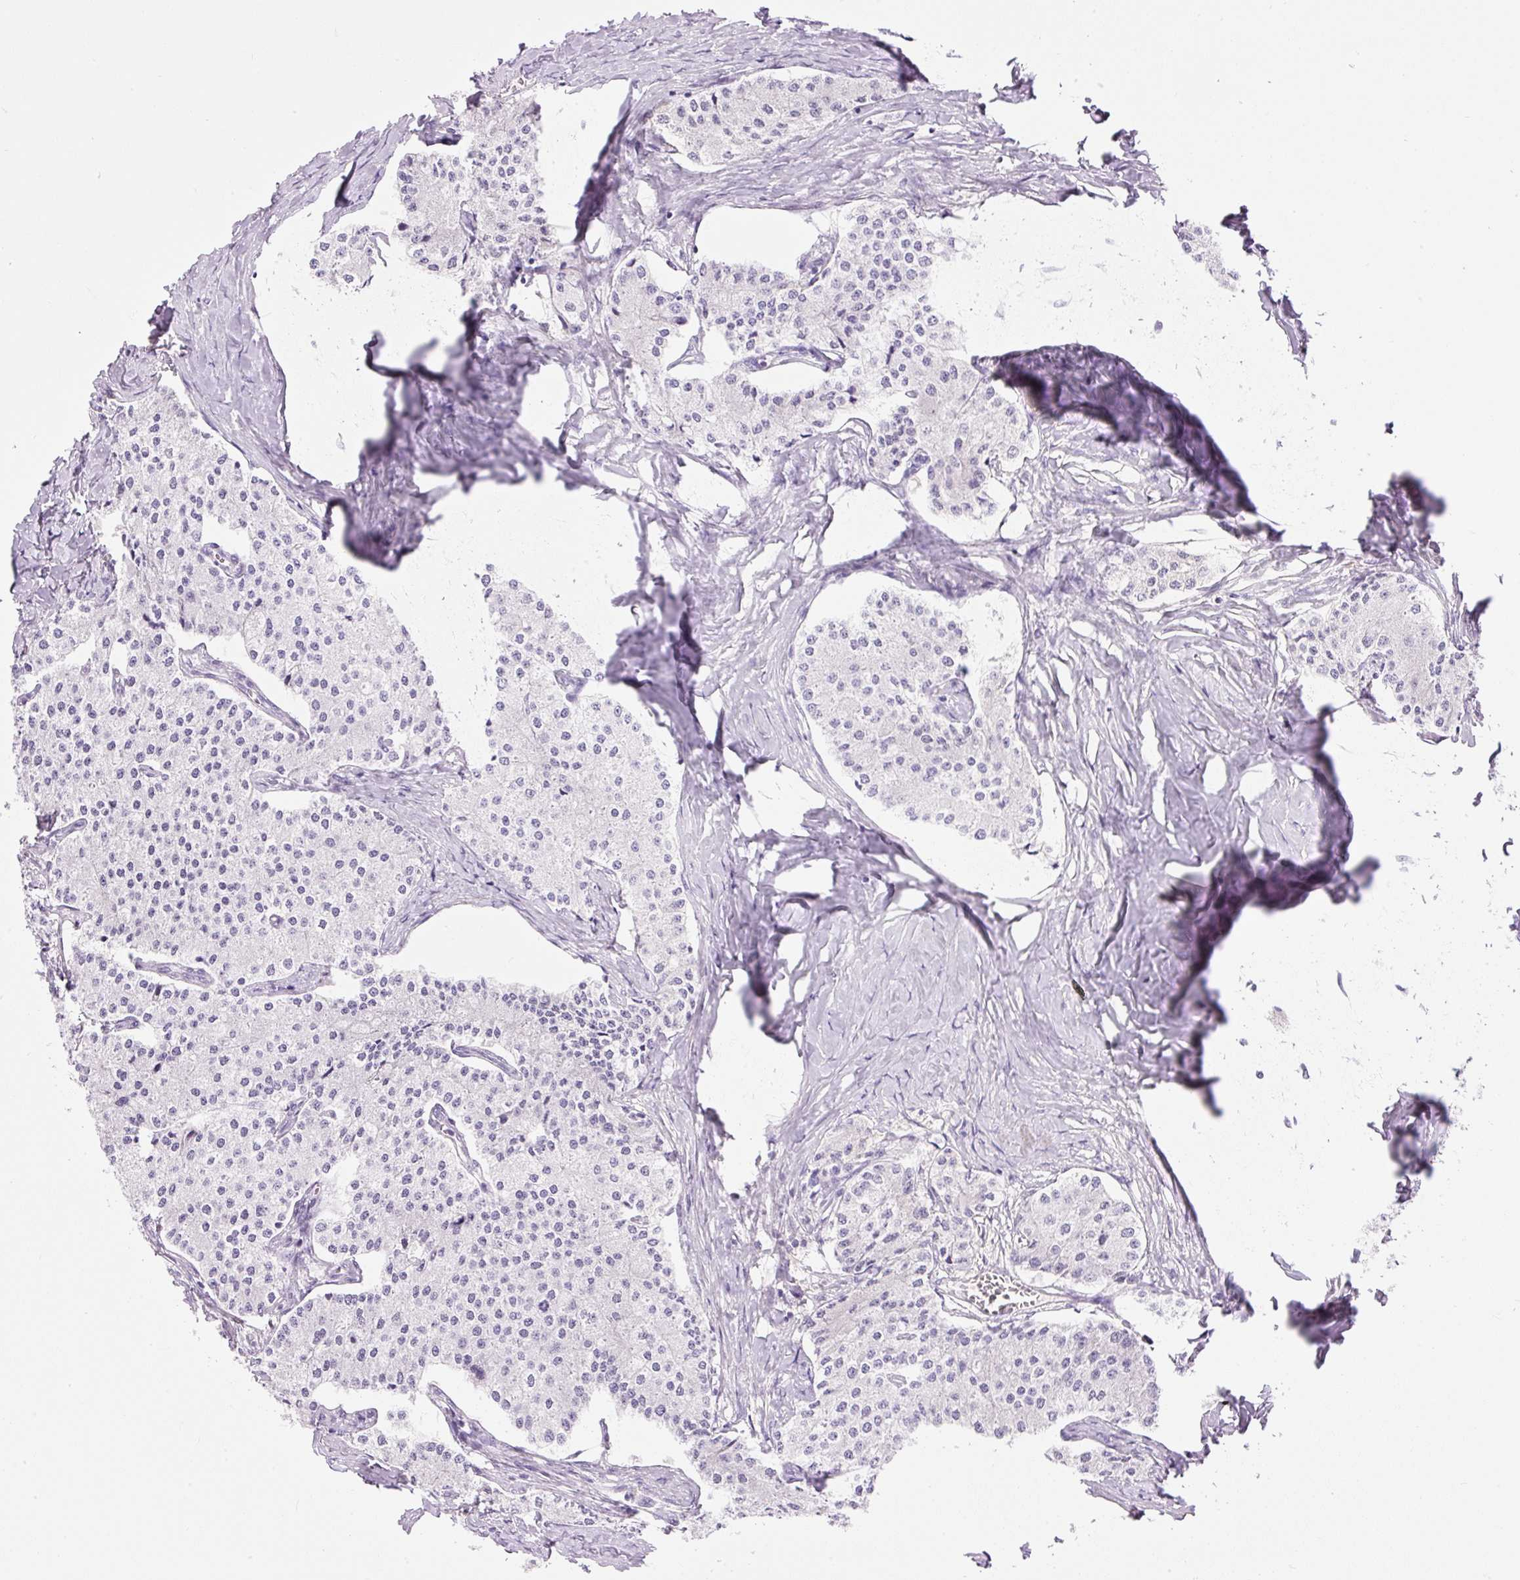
{"staining": {"intensity": "negative", "quantity": "none", "location": "none"}, "tissue": "carcinoid", "cell_type": "Tumor cells", "image_type": "cancer", "snomed": [{"axis": "morphology", "description": "Carcinoid, malignant, NOS"}, {"axis": "topography", "description": "Colon"}], "caption": "IHC photomicrograph of human carcinoid stained for a protein (brown), which demonstrates no staining in tumor cells. (Brightfield microscopy of DAB immunohistochemistry at high magnification).", "gene": "PRPF38B", "patient": {"sex": "female", "age": 52}}